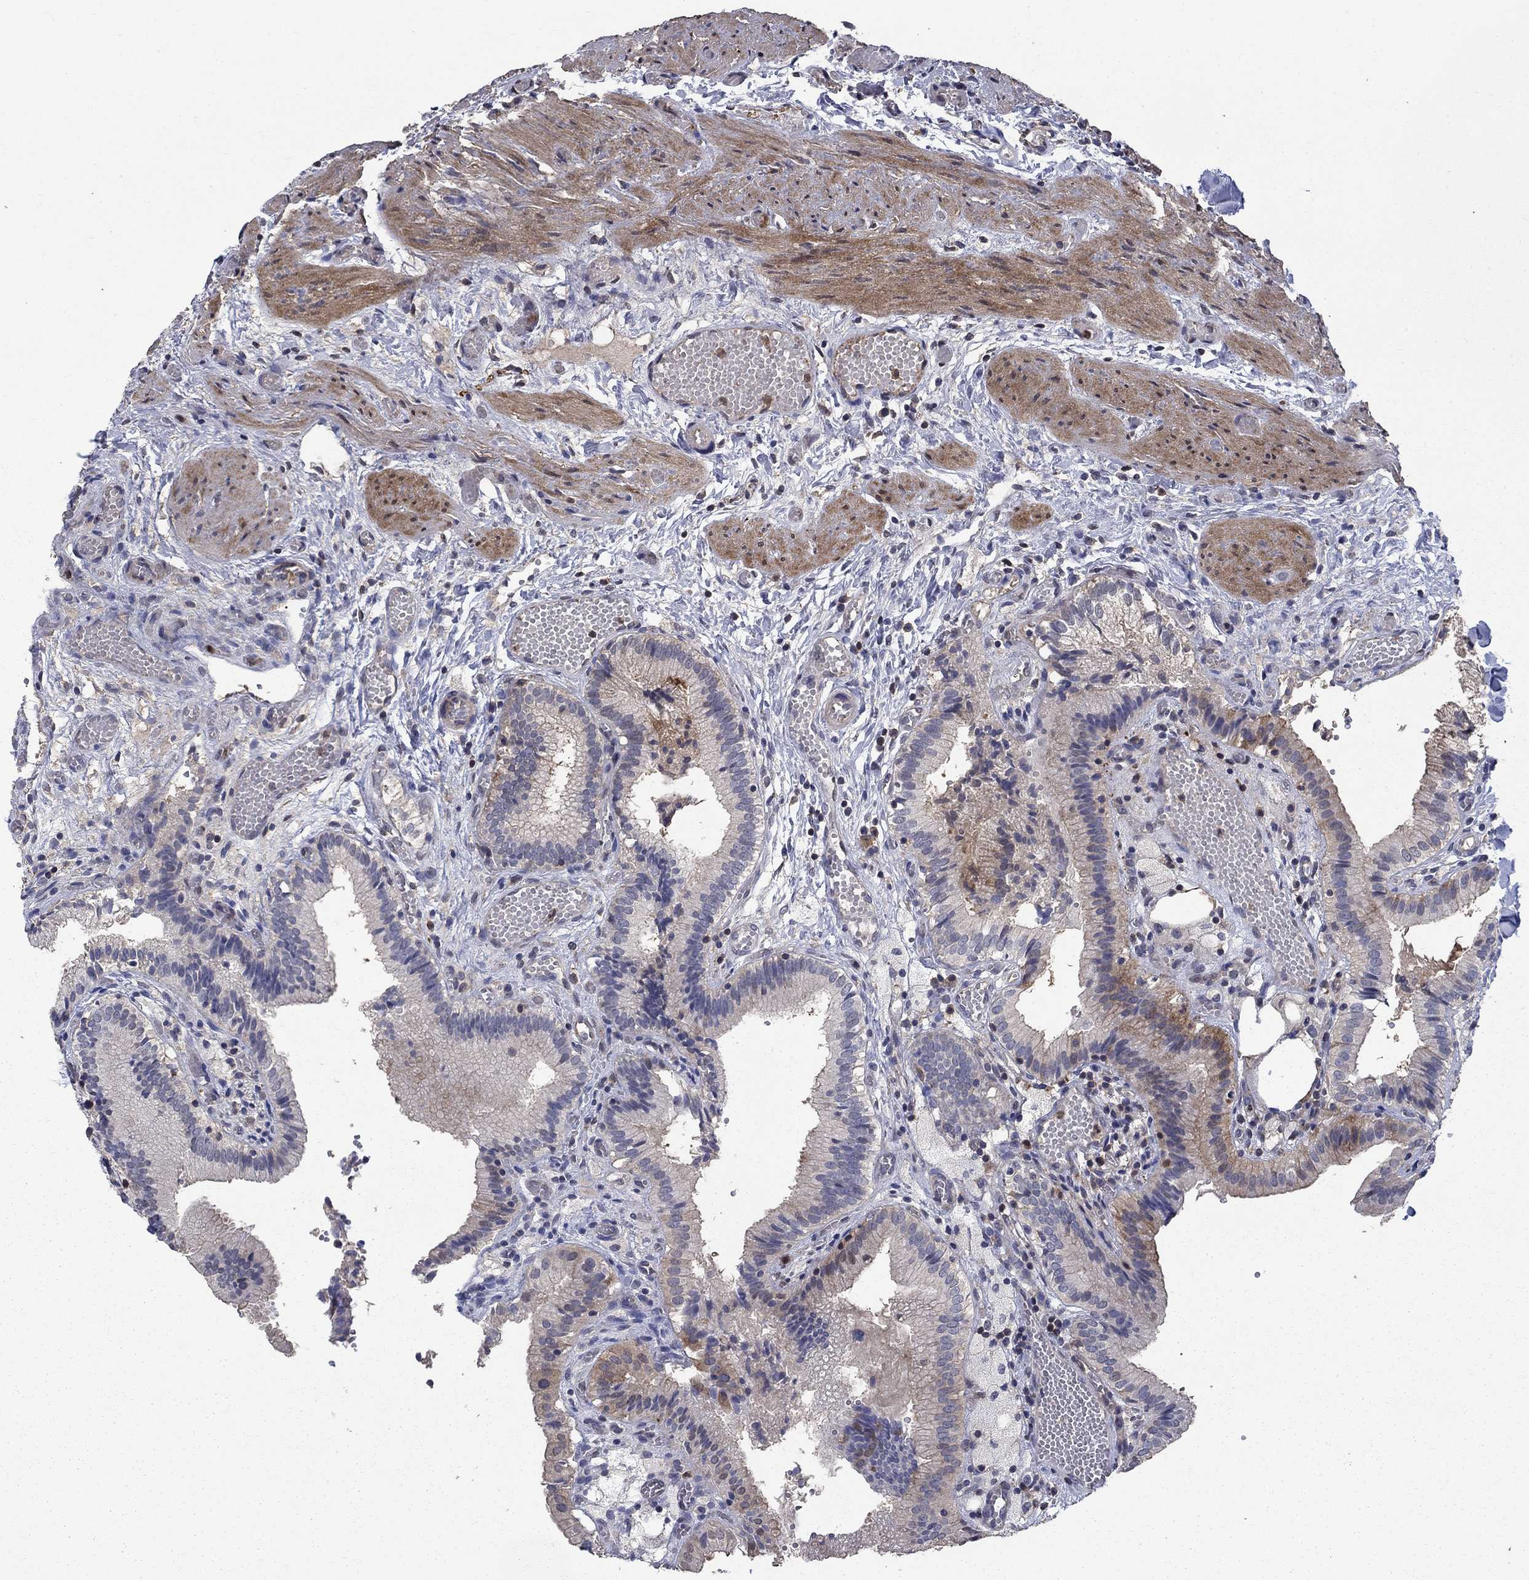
{"staining": {"intensity": "moderate", "quantity": "<25%", "location": "cytoplasmic/membranous"}, "tissue": "gallbladder", "cell_type": "Glandular cells", "image_type": "normal", "snomed": [{"axis": "morphology", "description": "Normal tissue, NOS"}, {"axis": "topography", "description": "Gallbladder"}], "caption": "The micrograph displays staining of benign gallbladder, revealing moderate cytoplasmic/membranous protein expression (brown color) within glandular cells.", "gene": "DVL1", "patient": {"sex": "female", "age": 24}}